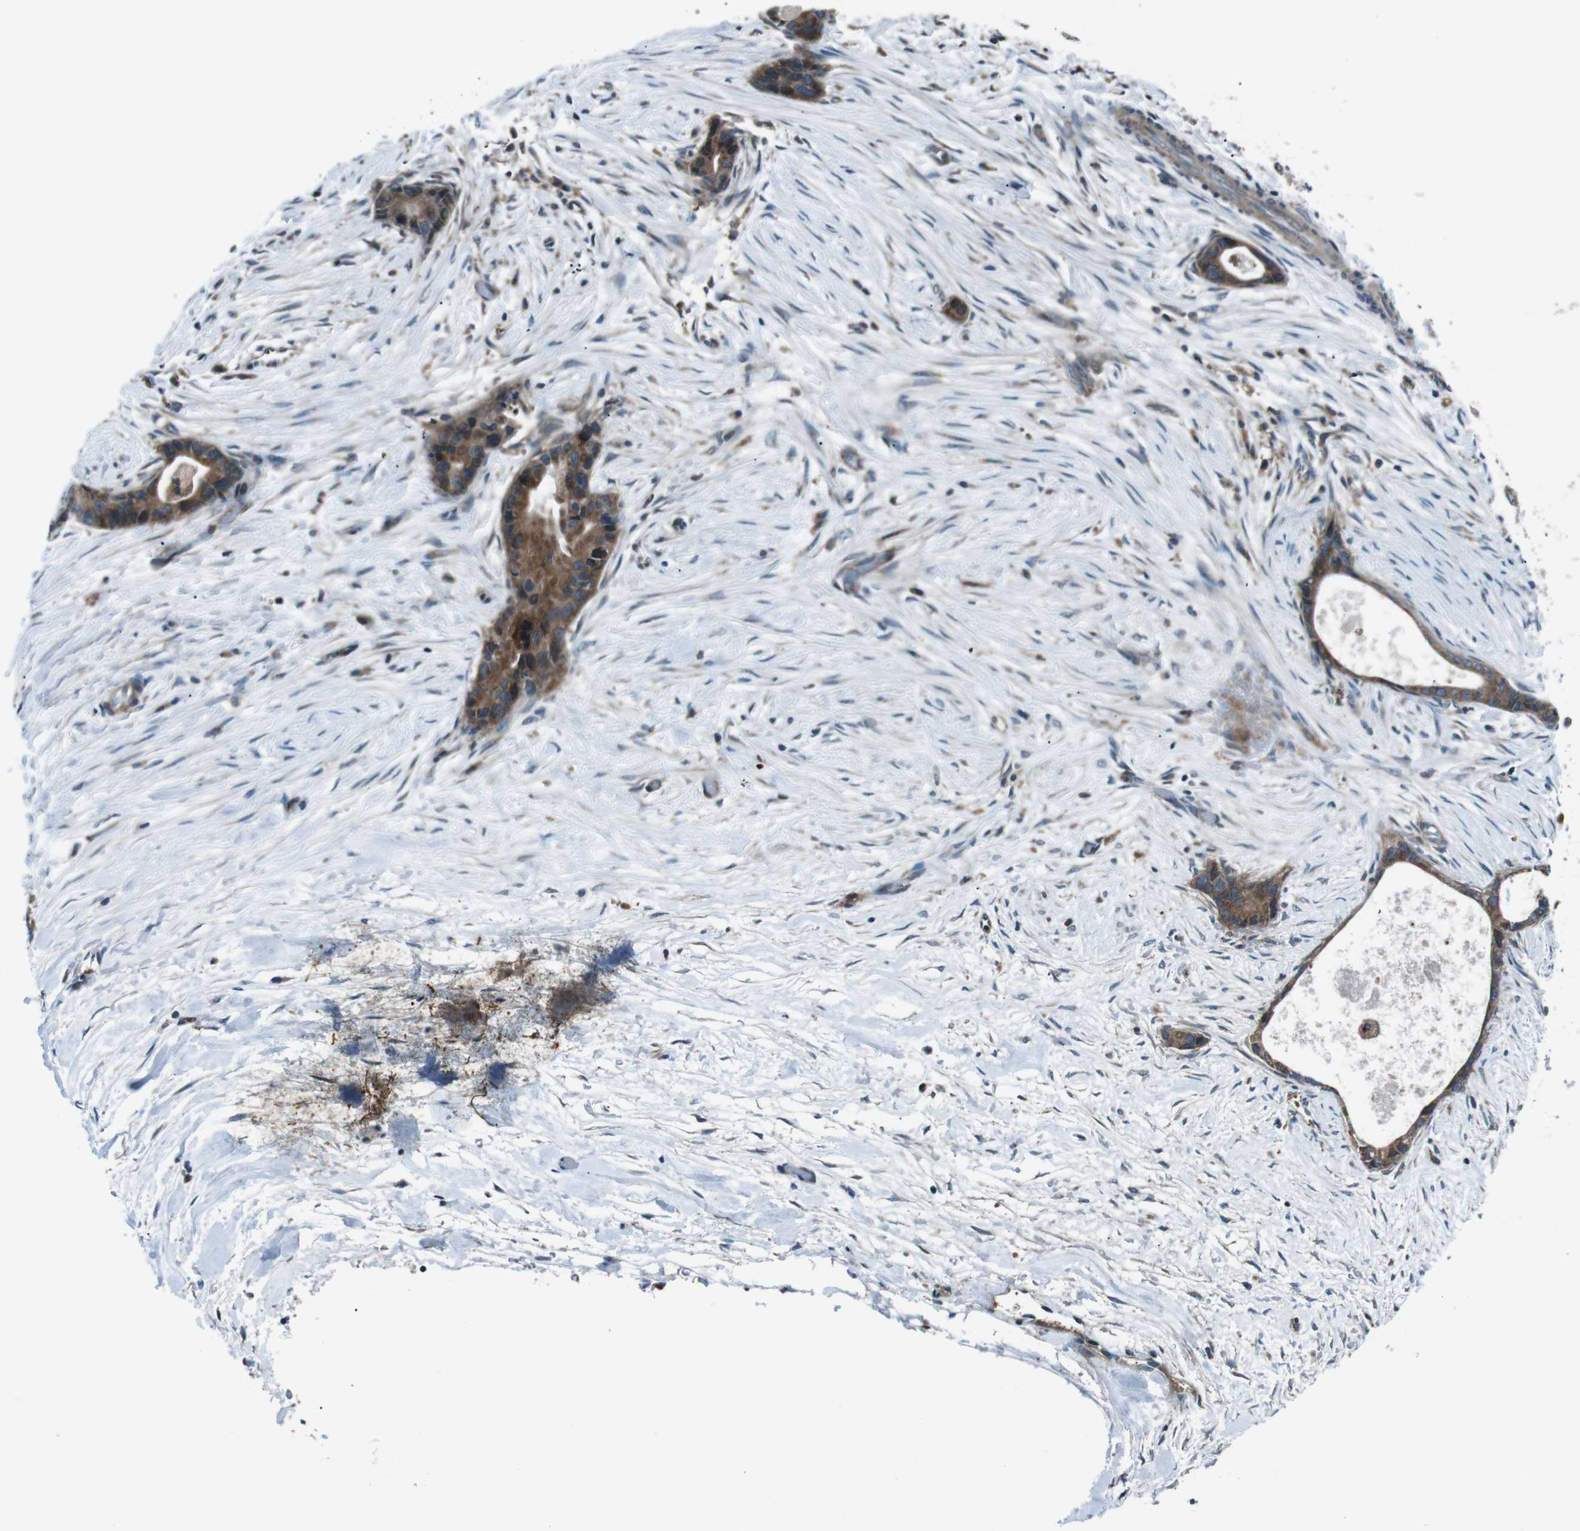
{"staining": {"intensity": "moderate", "quantity": ">75%", "location": "cytoplasmic/membranous"}, "tissue": "liver cancer", "cell_type": "Tumor cells", "image_type": "cancer", "snomed": [{"axis": "morphology", "description": "Cholangiocarcinoma"}, {"axis": "topography", "description": "Liver"}], "caption": "Protein staining reveals moderate cytoplasmic/membranous staining in approximately >75% of tumor cells in liver cancer. (Brightfield microscopy of DAB IHC at high magnification).", "gene": "SLC27A4", "patient": {"sex": "female", "age": 55}}